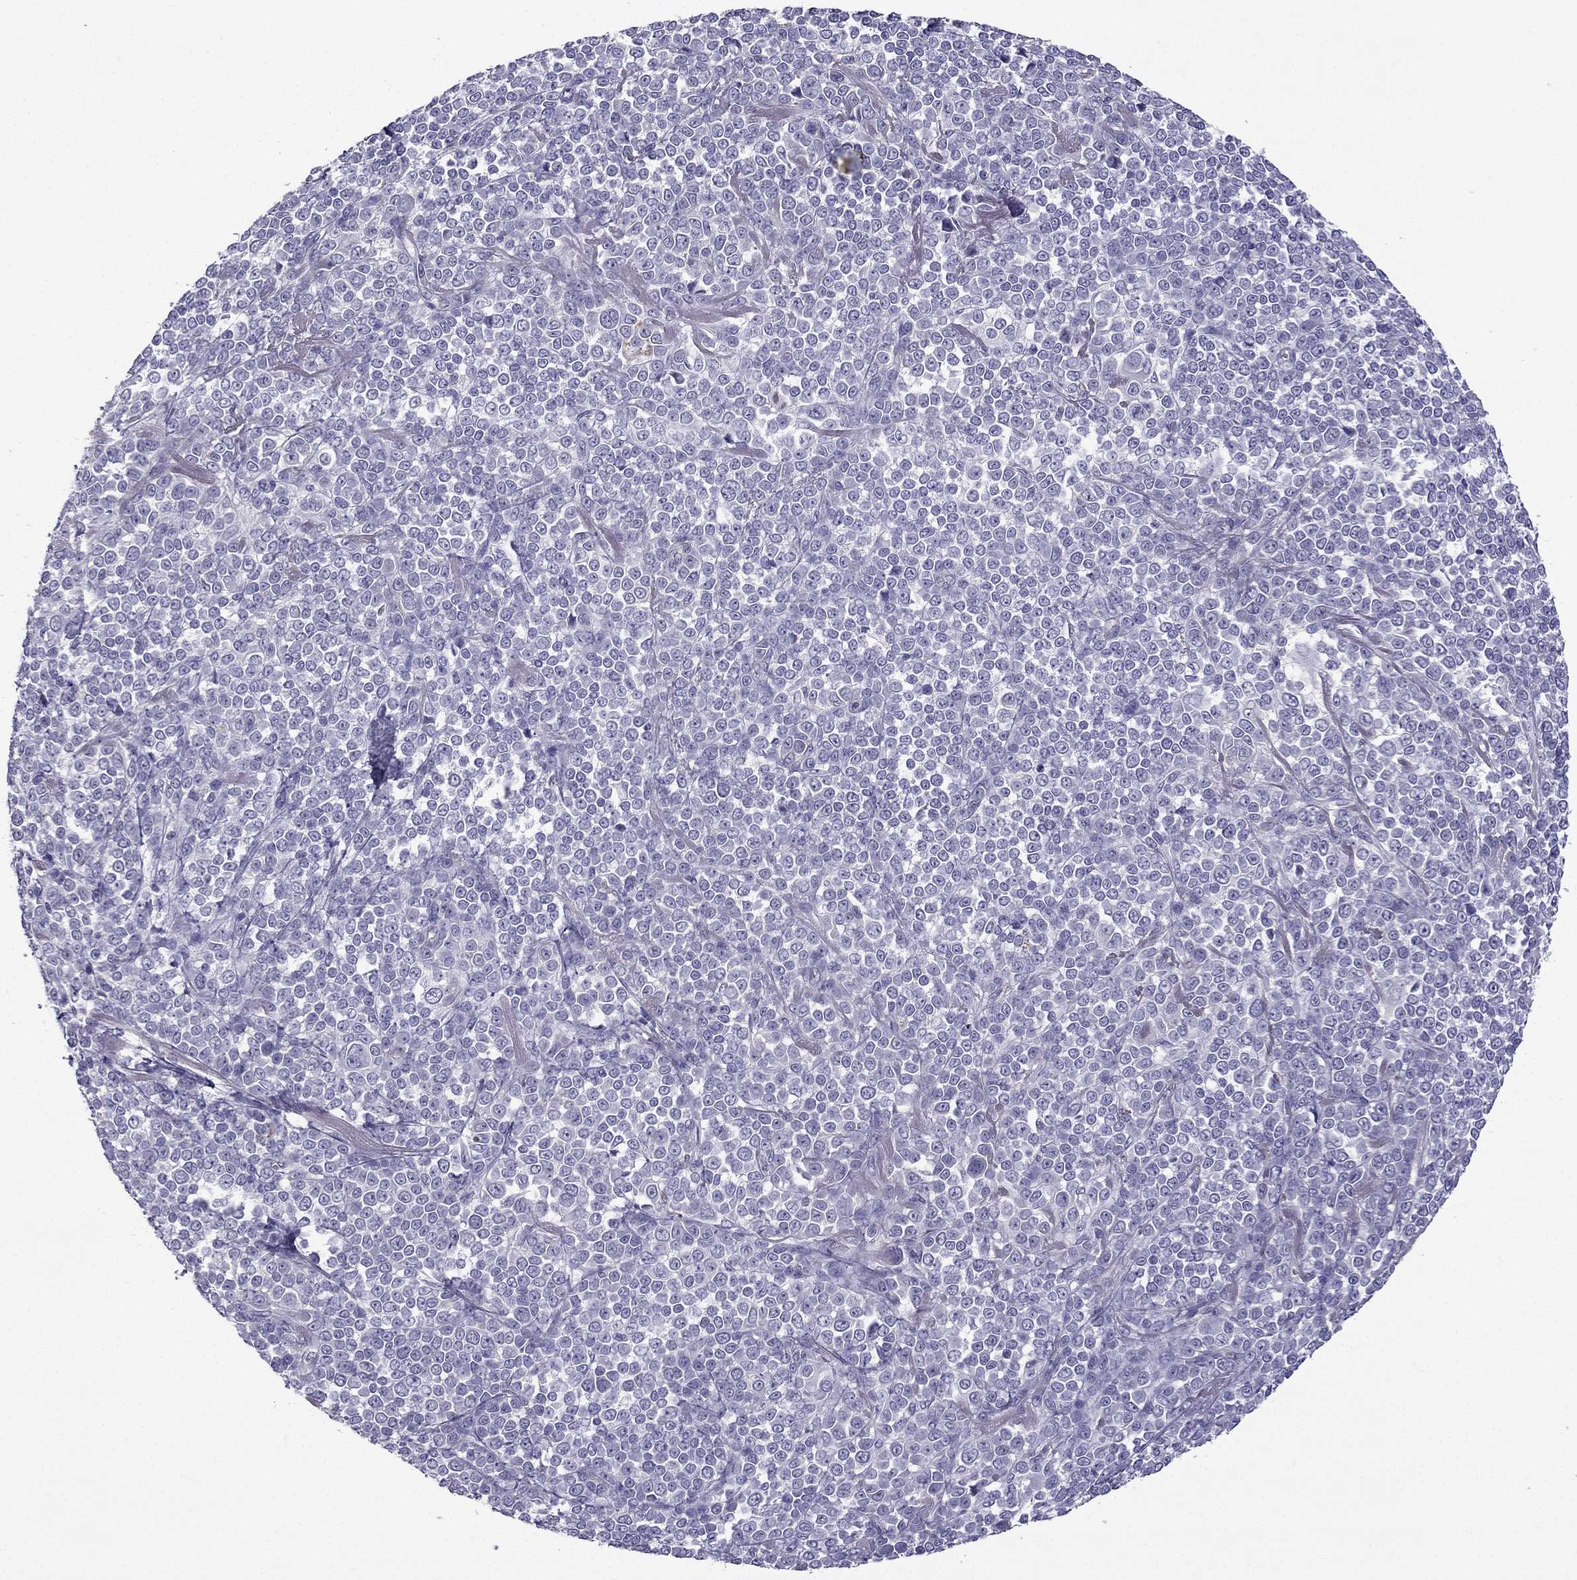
{"staining": {"intensity": "negative", "quantity": "none", "location": "none"}, "tissue": "melanoma", "cell_type": "Tumor cells", "image_type": "cancer", "snomed": [{"axis": "morphology", "description": "Malignant melanoma, NOS"}, {"axis": "topography", "description": "Skin"}], "caption": "Immunohistochemistry of melanoma demonstrates no staining in tumor cells. (DAB immunohistochemistry (IHC) with hematoxylin counter stain).", "gene": "STOML3", "patient": {"sex": "female", "age": 95}}